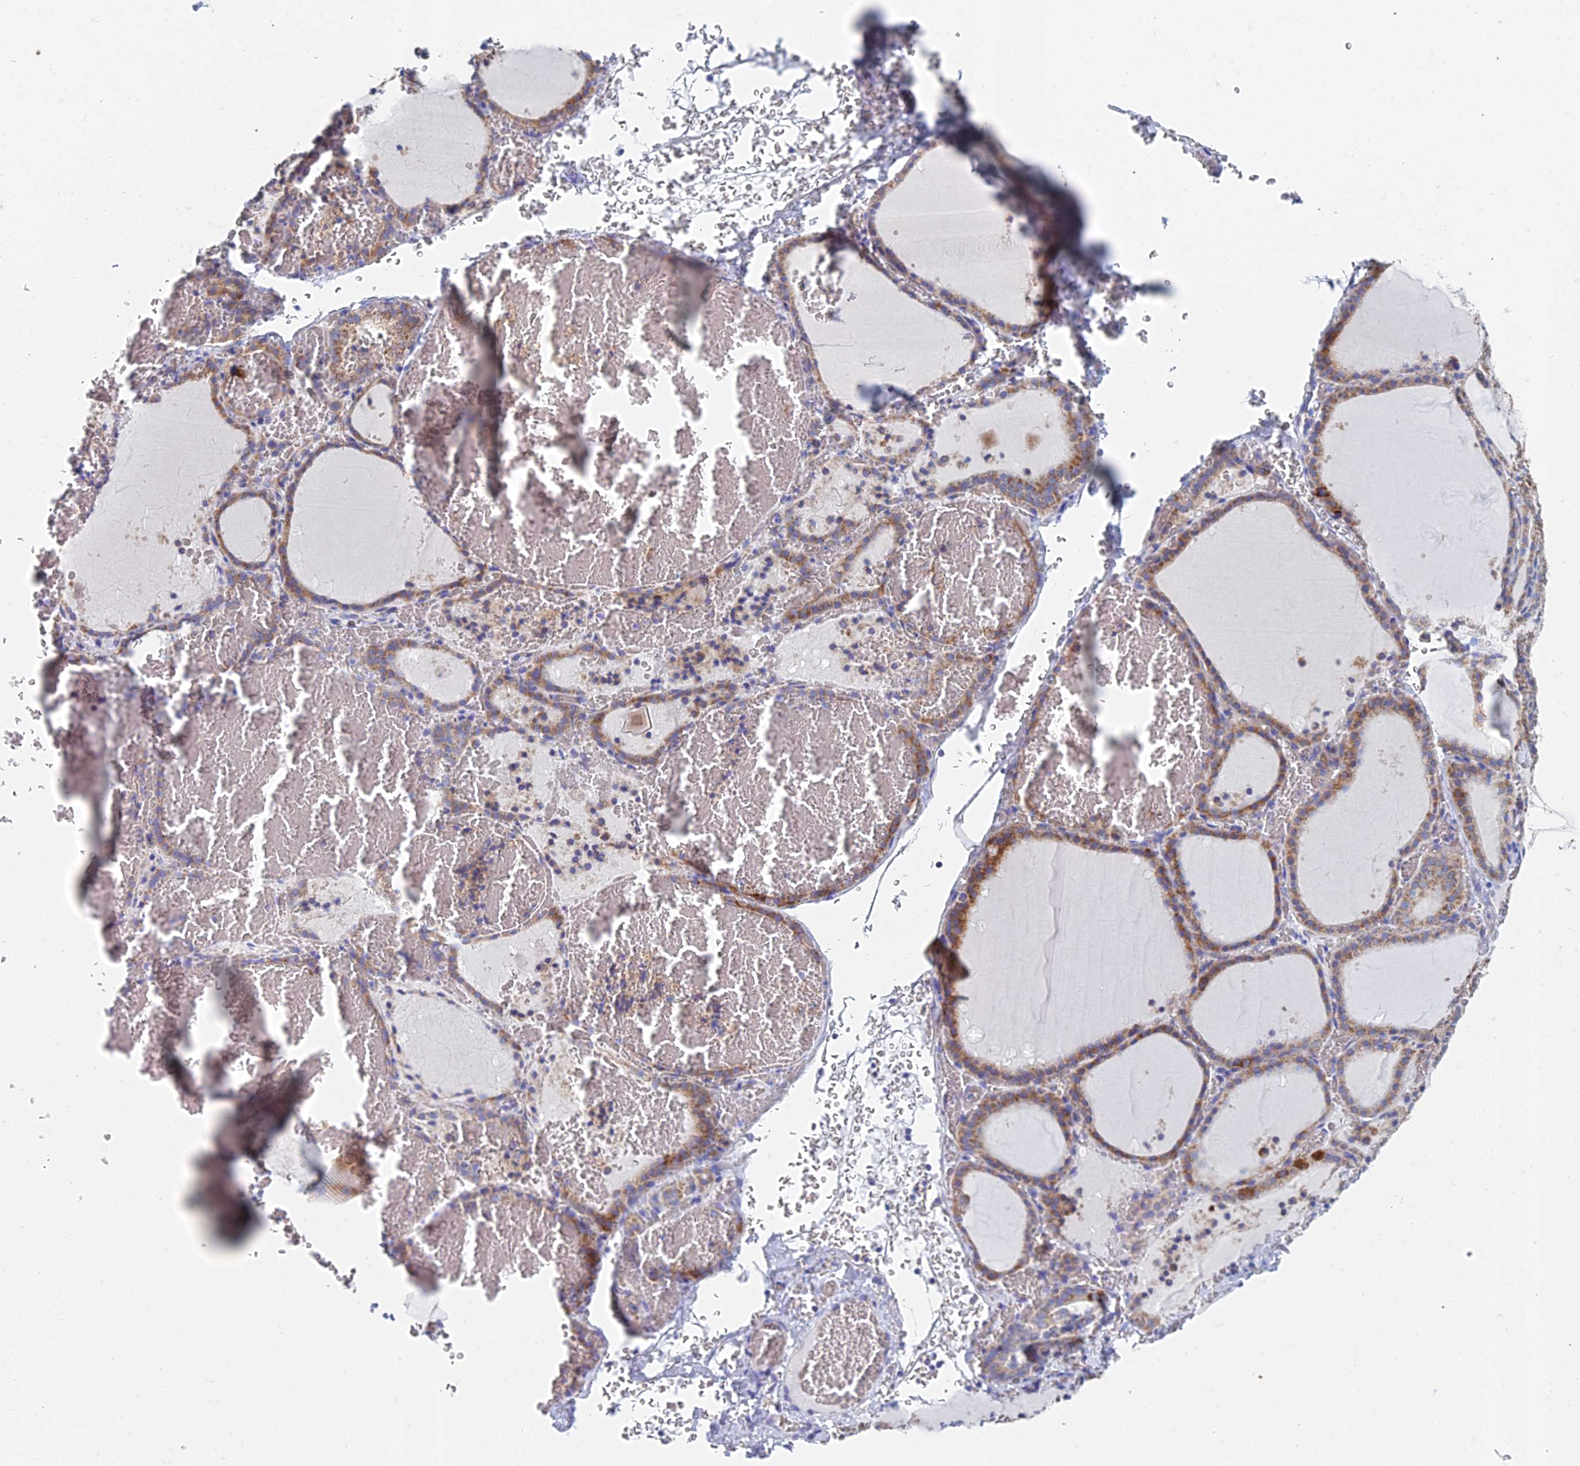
{"staining": {"intensity": "moderate", "quantity": ">75%", "location": "cytoplasmic/membranous"}, "tissue": "thyroid gland", "cell_type": "Glandular cells", "image_type": "normal", "snomed": [{"axis": "morphology", "description": "Normal tissue, NOS"}, {"axis": "topography", "description": "Thyroid gland"}], "caption": "Immunohistochemistry (DAB (3,3'-diaminobenzidine)) staining of unremarkable thyroid gland reveals moderate cytoplasmic/membranous protein staining in approximately >75% of glandular cells.", "gene": "CRACR2B", "patient": {"sex": "female", "age": 39}}